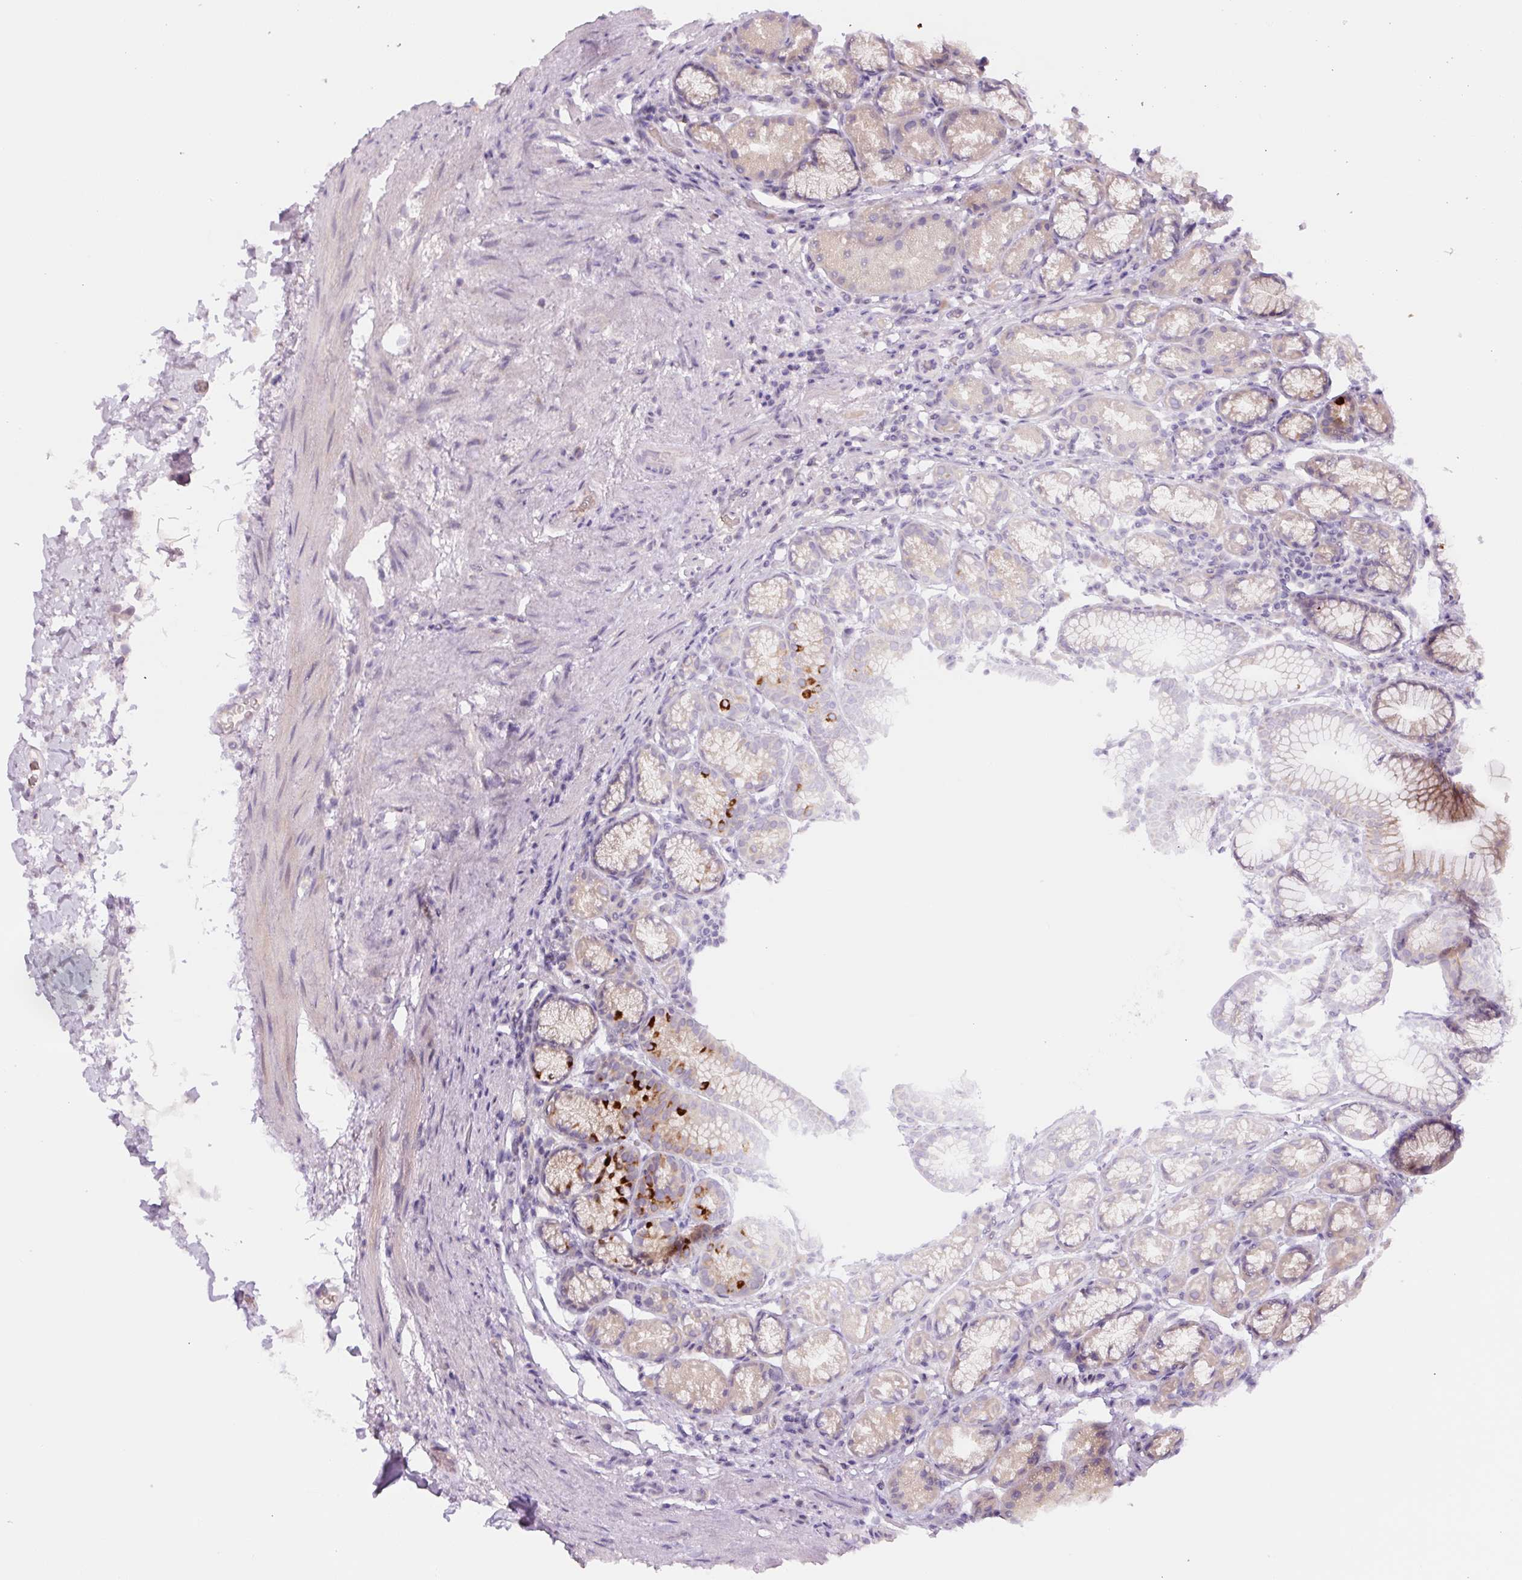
{"staining": {"intensity": "strong", "quantity": "<25%", "location": "cytoplasmic/membranous"}, "tissue": "stomach", "cell_type": "Glandular cells", "image_type": "normal", "snomed": [{"axis": "morphology", "description": "Normal tissue, NOS"}, {"axis": "topography", "description": "Stomach, lower"}], "caption": "Immunohistochemistry (IHC) (DAB (3,3'-diaminobenzidine)) staining of unremarkable stomach exhibits strong cytoplasmic/membranous protein staining in about <25% of glandular cells.", "gene": "YIF1B", "patient": {"sex": "male", "age": 67}}